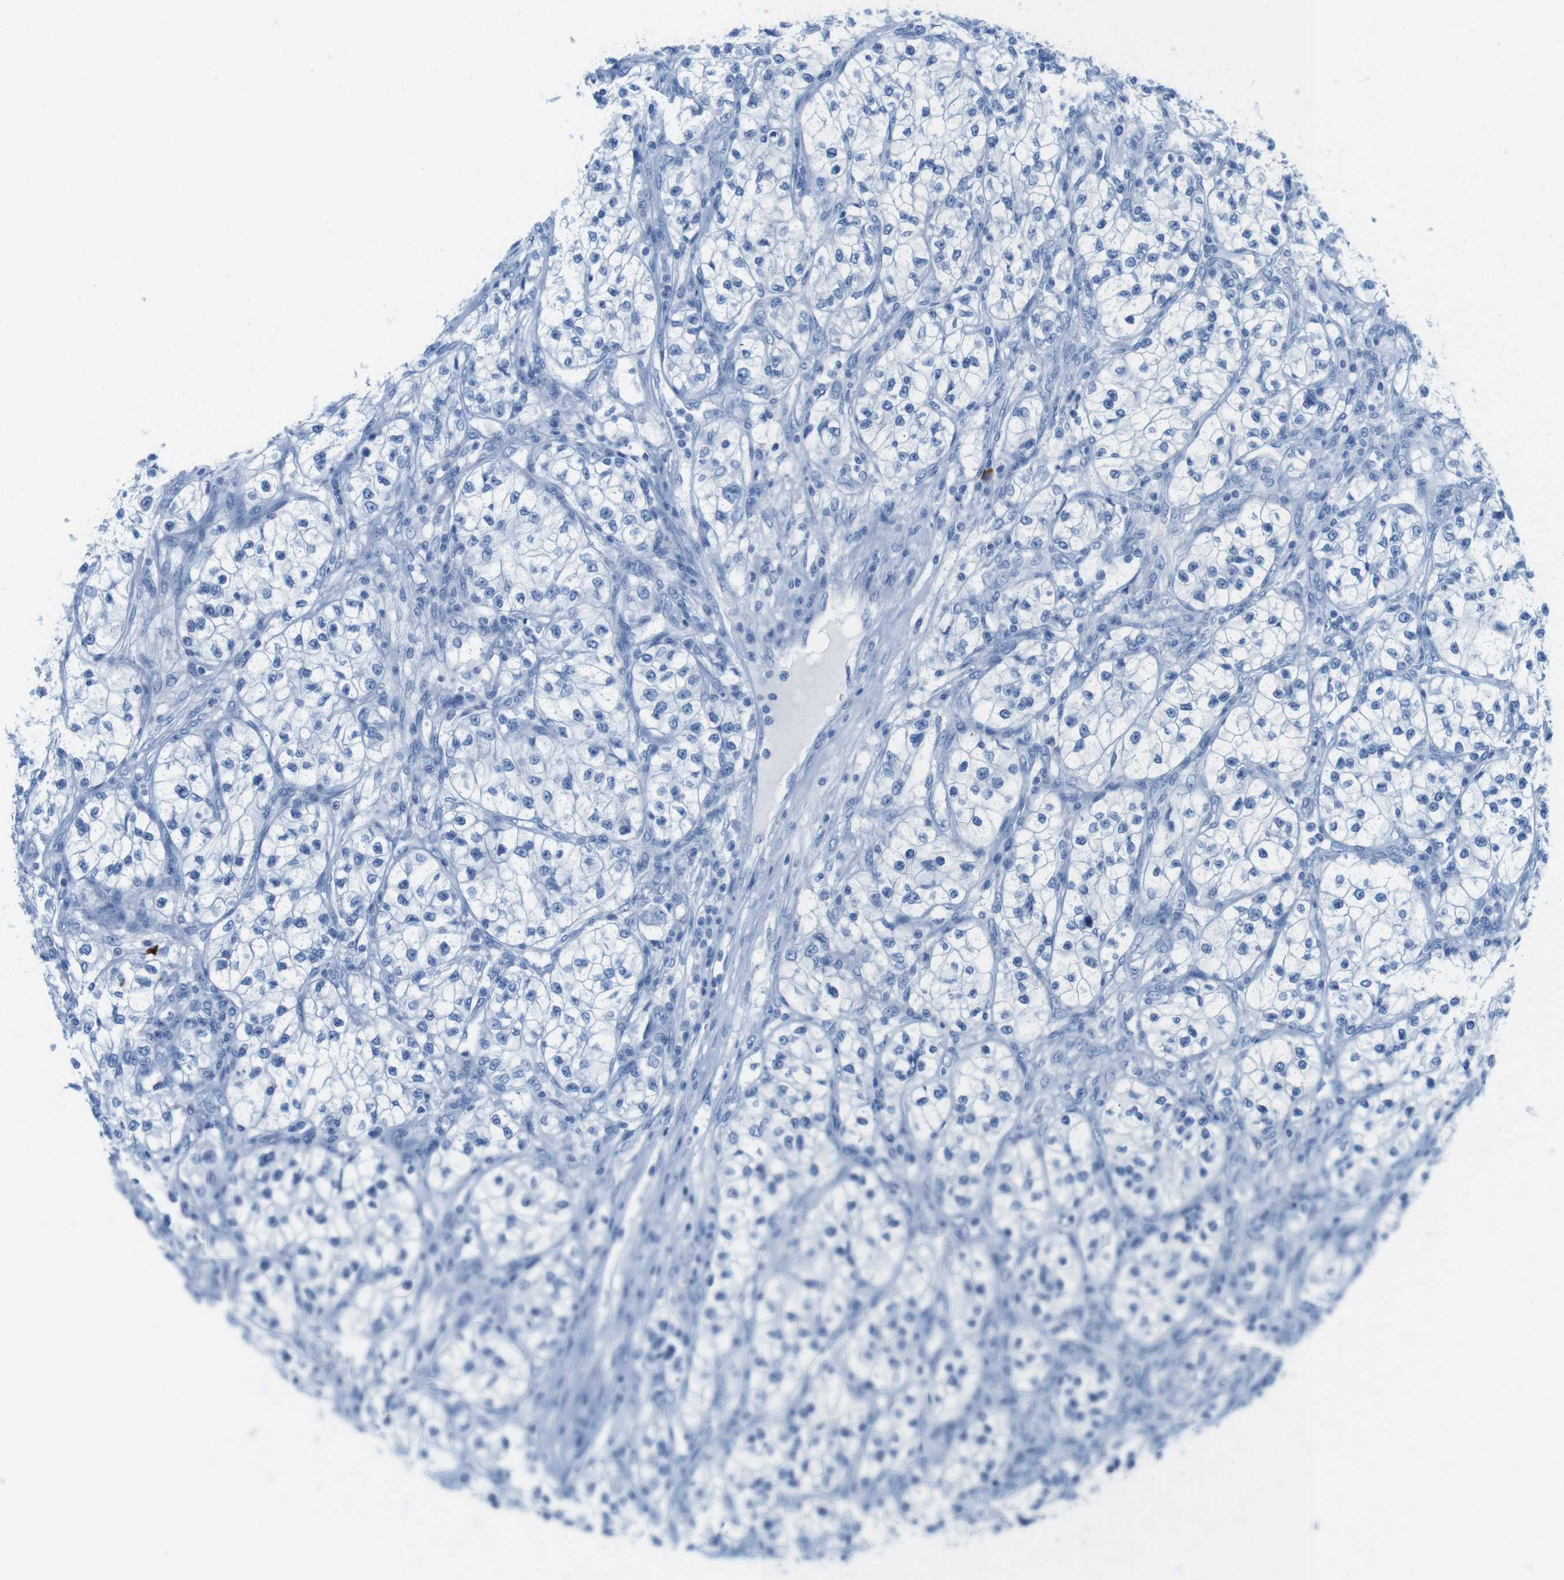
{"staining": {"intensity": "negative", "quantity": "none", "location": "none"}, "tissue": "renal cancer", "cell_type": "Tumor cells", "image_type": "cancer", "snomed": [{"axis": "morphology", "description": "Adenocarcinoma, NOS"}, {"axis": "topography", "description": "Kidney"}], "caption": "Immunohistochemistry of human renal adenocarcinoma demonstrates no positivity in tumor cells.", "gene": "OPN1SW", "patient": {"sex": "female", "age": 57}}